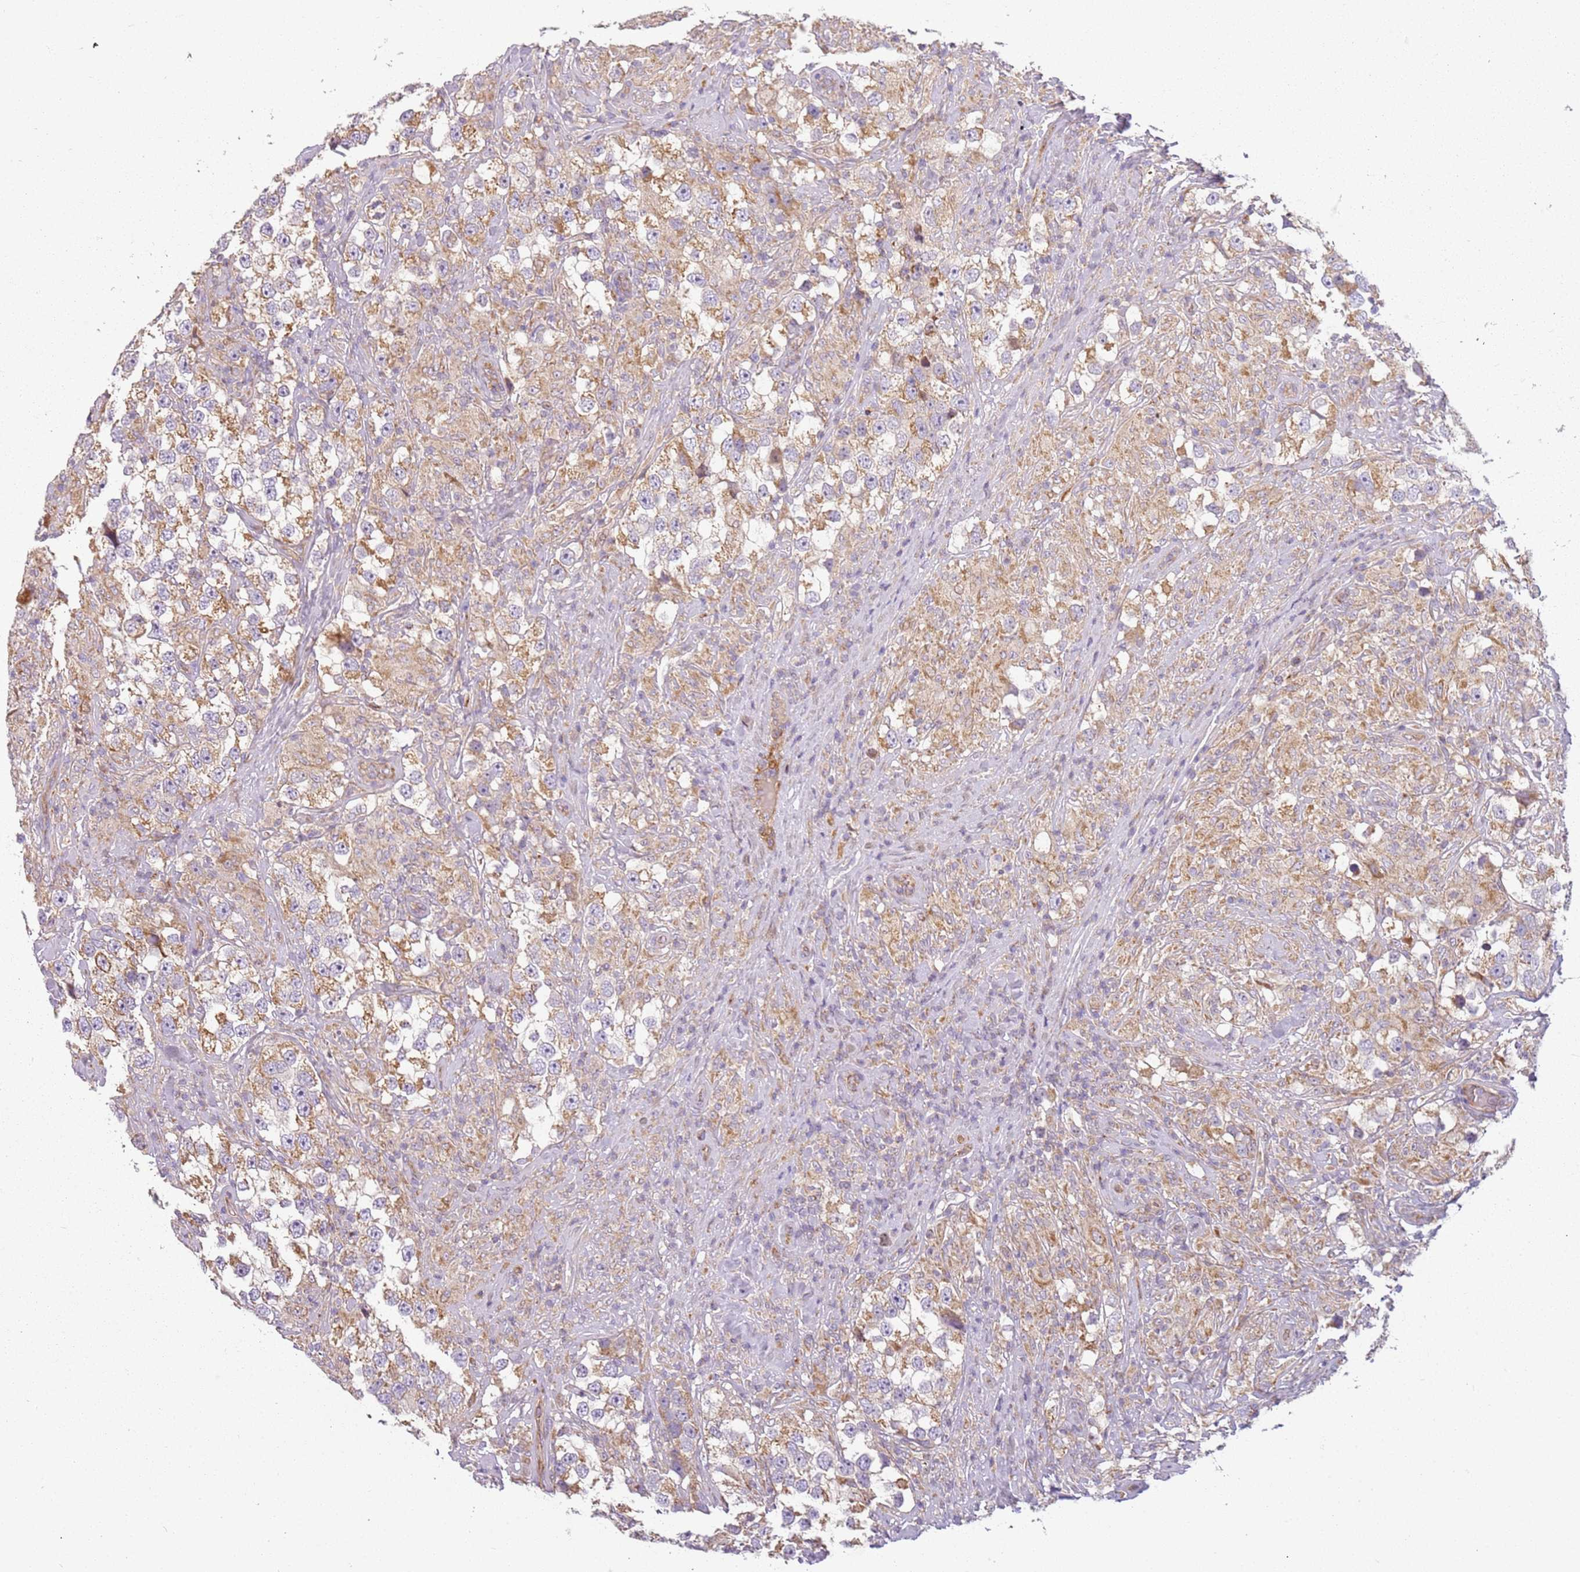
{"staining": {"intensity": "moderate", "quantity": "25%-75%", "location": "cytoplasmic/membranous"}, "tissue": "testis cancer", "cell_type": "Tumor cells", "image_type": "cancer", "snomed": [{"axis": "morphology", "description": "Seminoma, NOS"}, {"axis": "topography", "description": "Testis"}], "caption": "Tumor cells reveal medium levels of moderate cytoplasmic/membranous staining in about 25%-75% of cells in testis cancer.", "gene": "TMEM200C", "patient": {"sex": "male", "age": 46}}